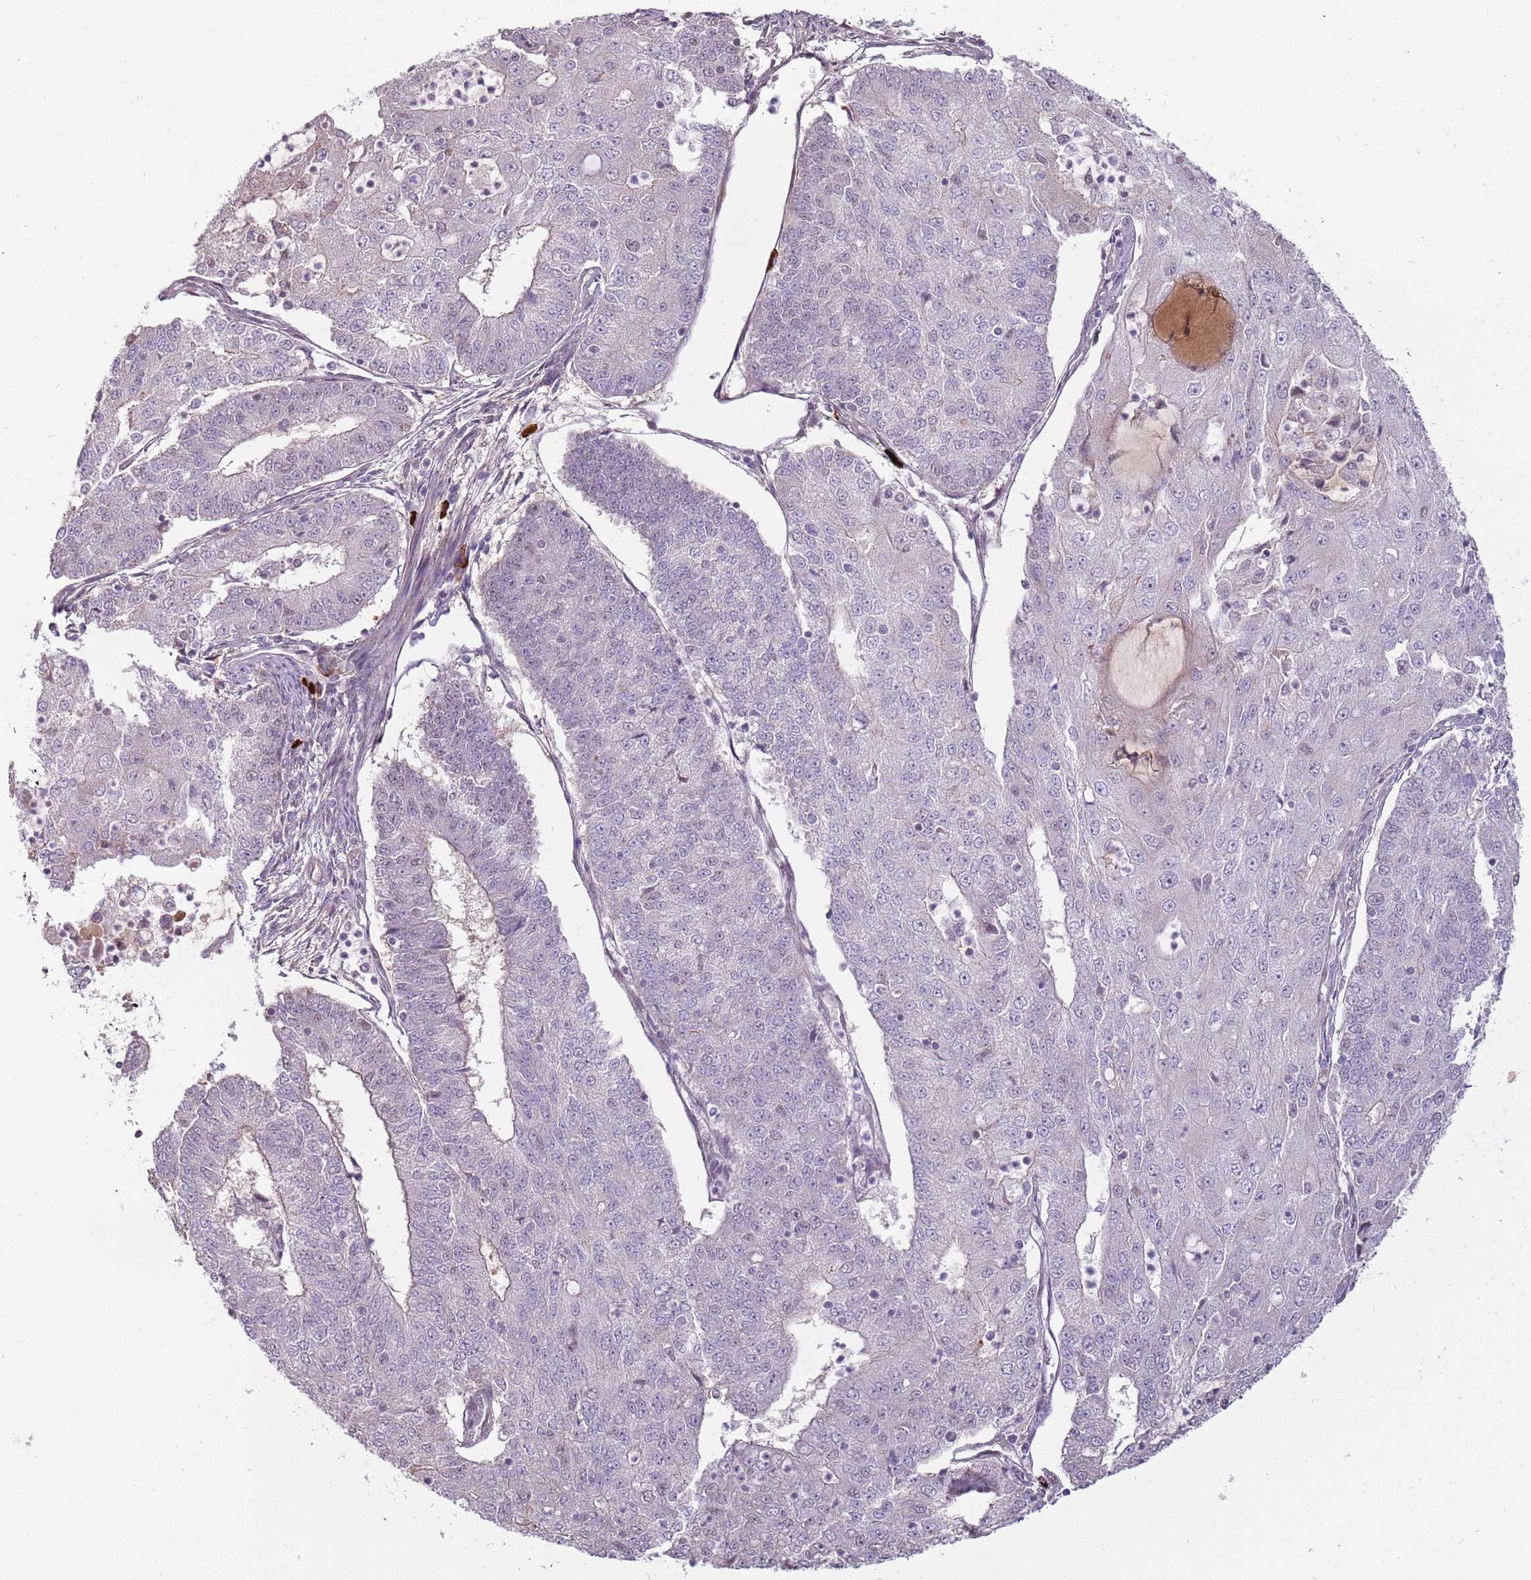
{"staining": {"intensity": "negative", "quantity": "none", "location": "none"}, "tissue": "endometrial cancer", "cell_type": "Tumor cells", "image_type": "cancer", "snomed": [{"axis": "morphology", "description": "Adenocarcinoma, NOS"}, {"axis": "topography", "description": "Endometrium"}], "caption": "Endometrial adenocarcinoma stained for a protein using immunohistochemistry (IHC) demonstrates no positivity tumor cells.", "gene": "MCUB", "patient": {"sex": "female", "age": 56}}